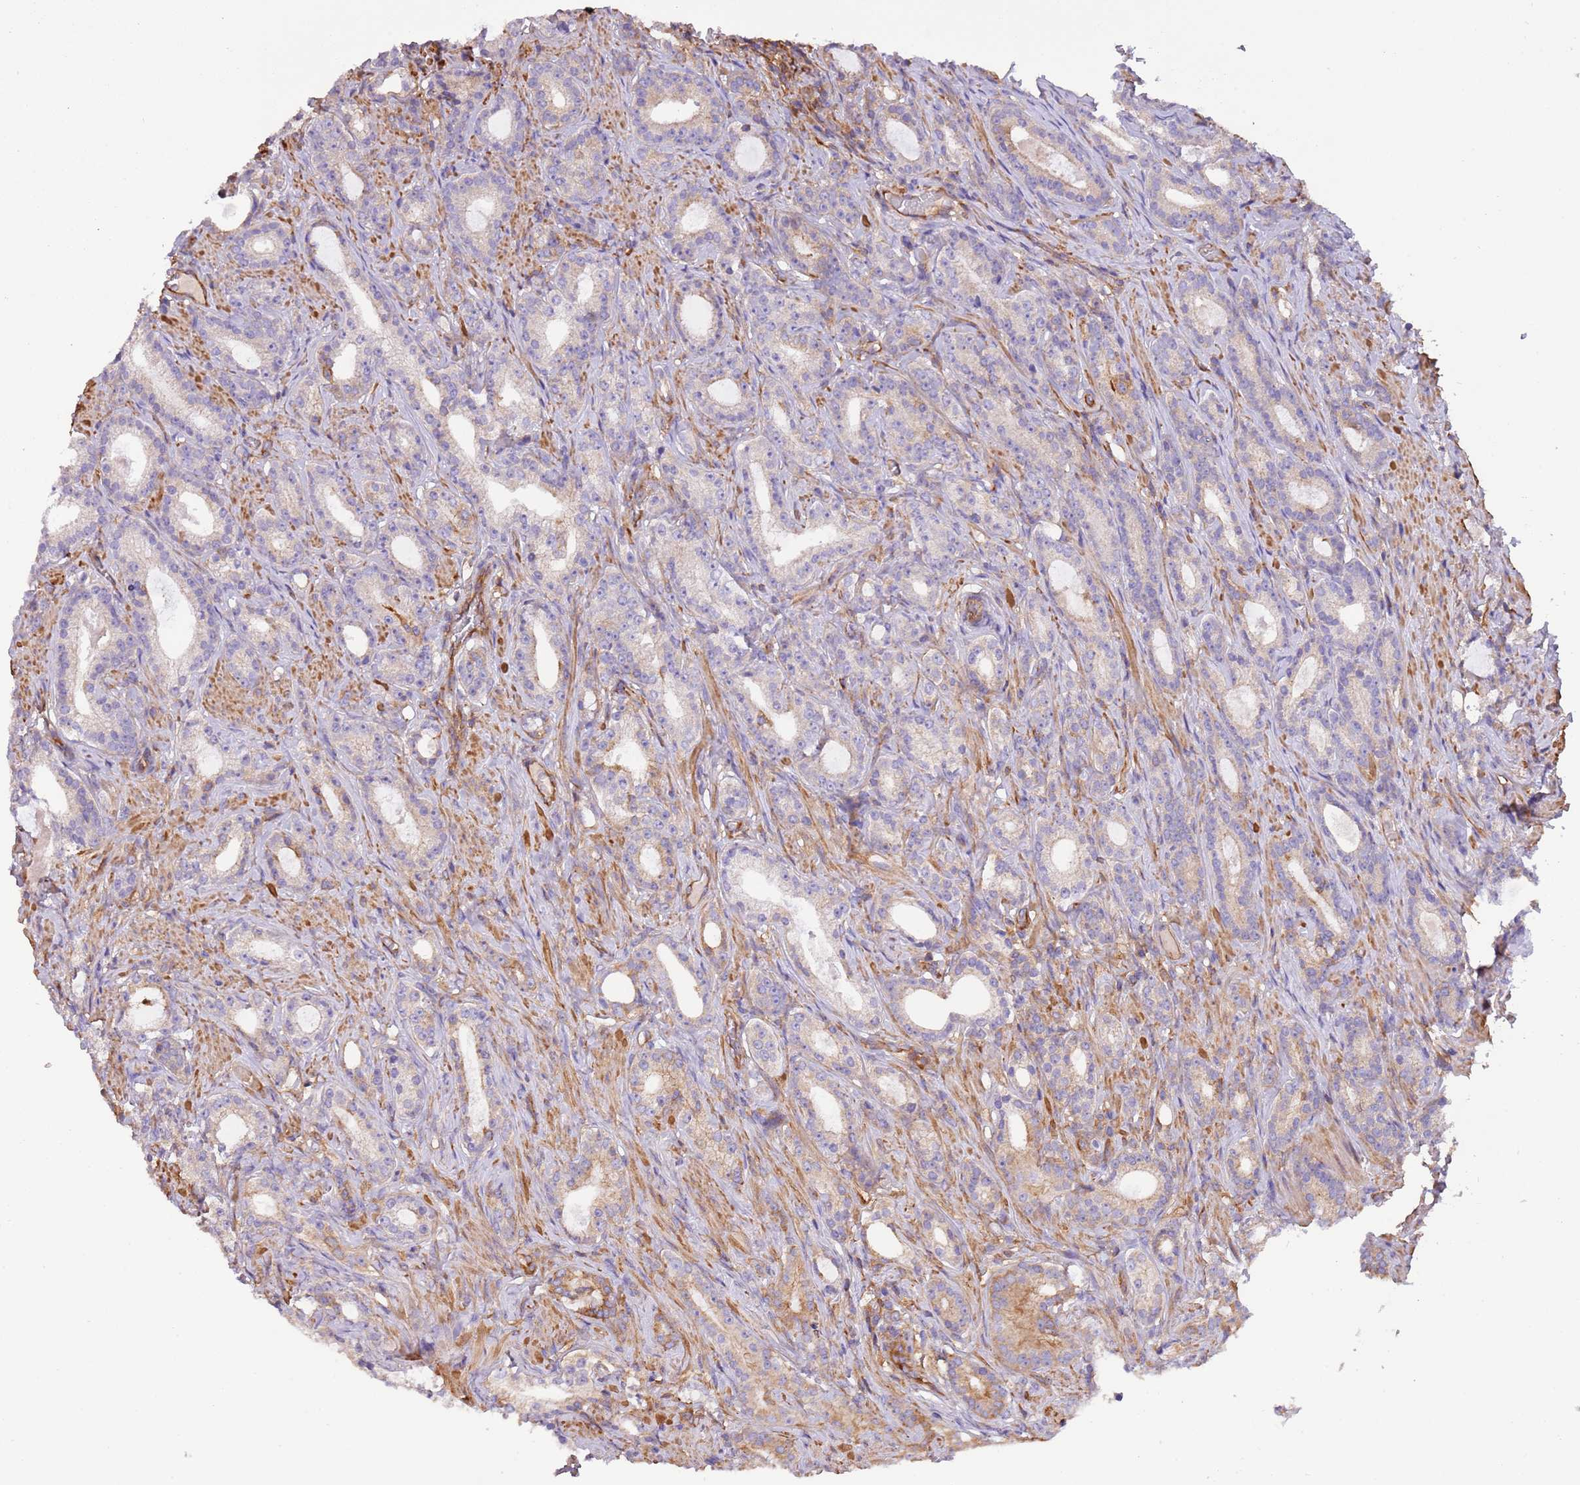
{"staining": {"intensity": "moderate", "quantity": "<25%", "location": "cytoplasmic/membranous"}, "tissue": "prostate cancer", "cell_type": "Tumor cells", "image_type": "cancer", "snomed": [{"axis": "morphology", "description": "Adenocarcinoma, Low grade"}, {"axis": "topography", "description": "Prostate"}], "caption": "Immunohistochemical staining of prostate cancer (low-grade adenocarcinoma) displays moderate cytoplasmic/membranous protein expression in approximately <25% of tumor cells.", "gene": "NAALADL1", "patient": {"sex": "male", "age": 71}}